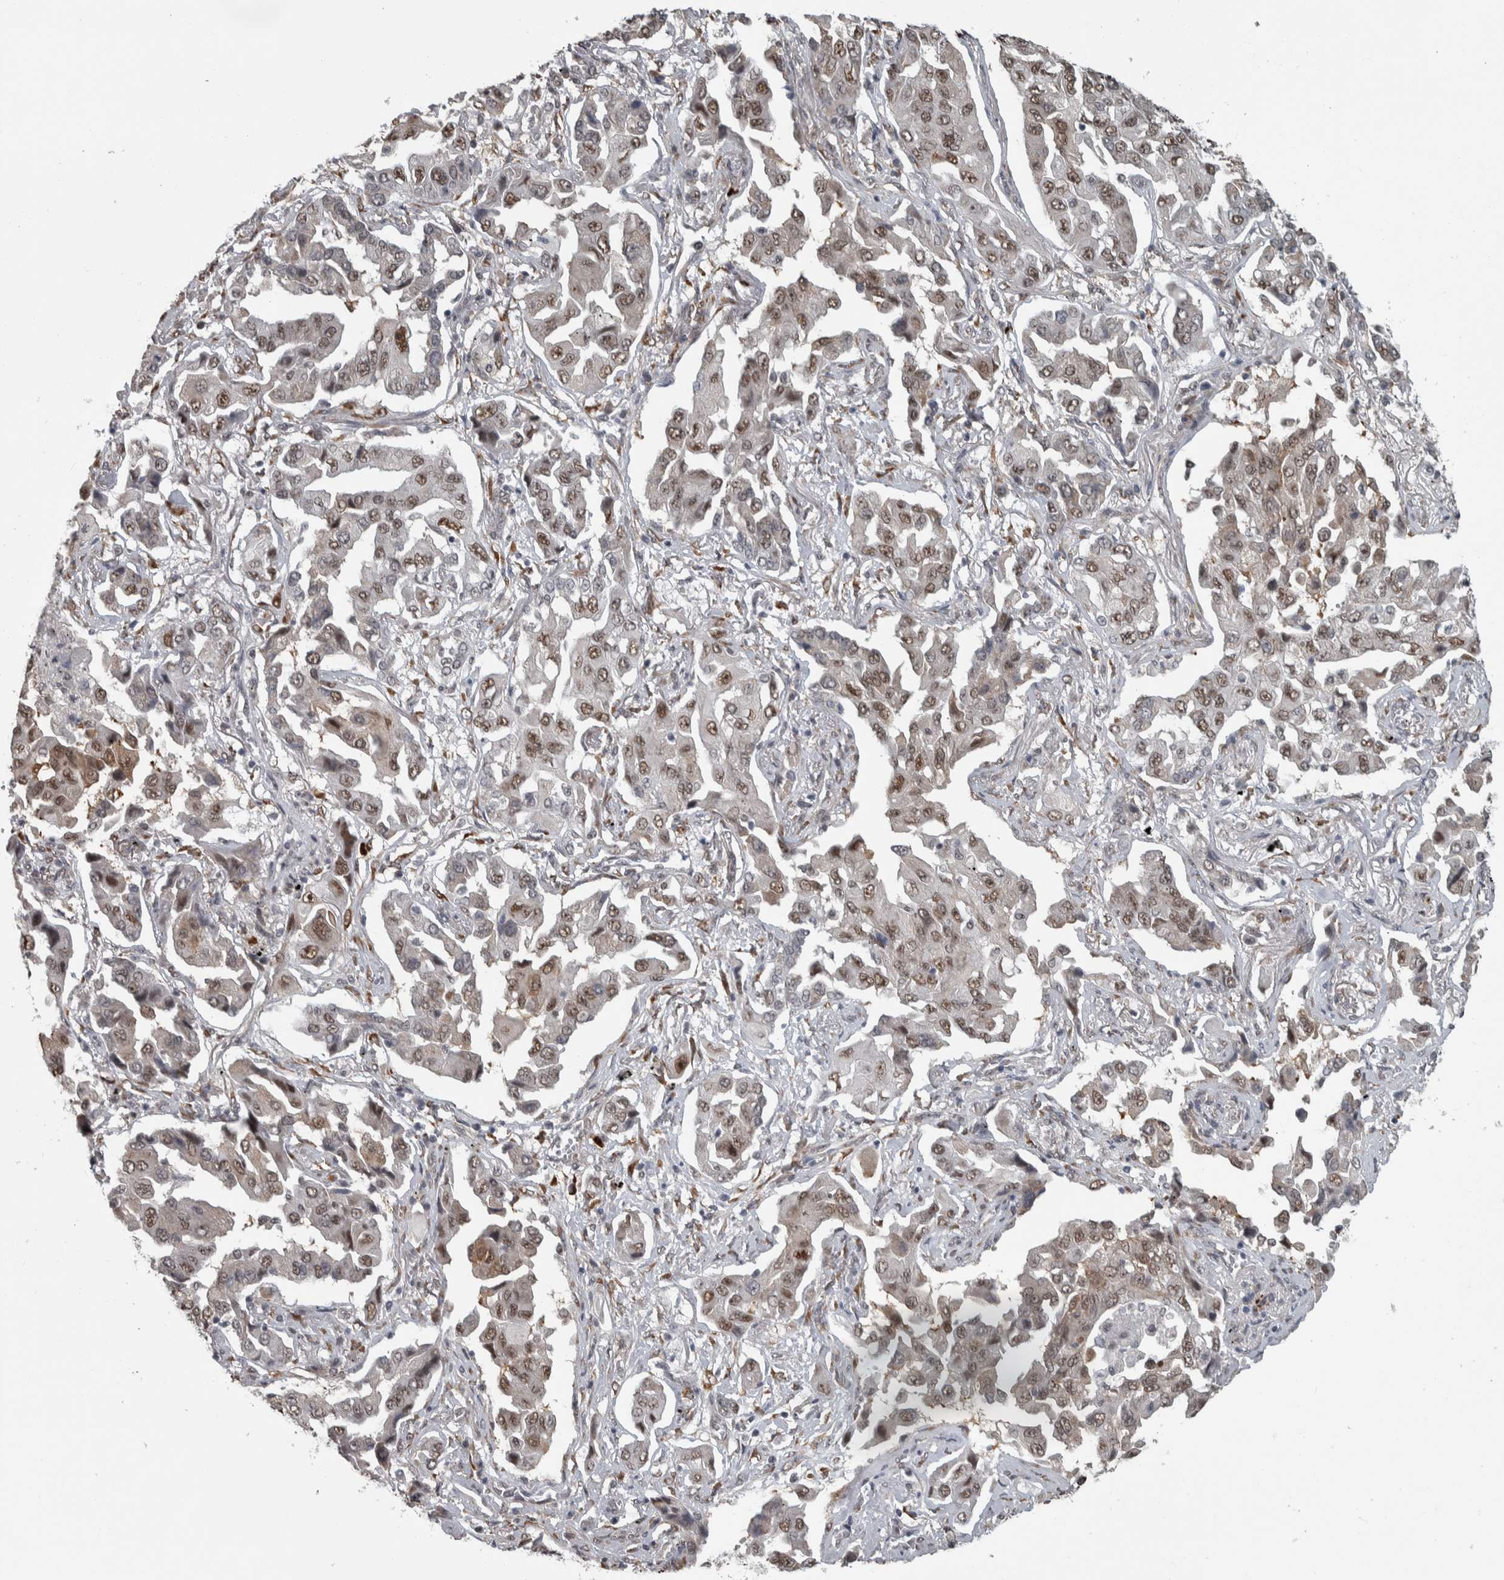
{"staining": {"intensity": "moderate", "quantity": ">75%", "location": "nuclear"}, "tissue": "lung cancer", "cell_type": "Tumor cells", "image_type": "cancer", "snomed": [{"axis": "morphology", "description": "Adenocarcinoma, NOS"}, {"axis": "topography", "description": "Lung"}], "caption": "A micrograph of lung cancer (adenocarcinoma) stained for a protein shows moderate nuclear brown staining in tumor cells. Using DAB (brown) and hematoxylin (blue) stains, captured at high magnification using brightfield microscopy.", "gene": "DDX42", "patient": {"sex": "female", "age": 65}}